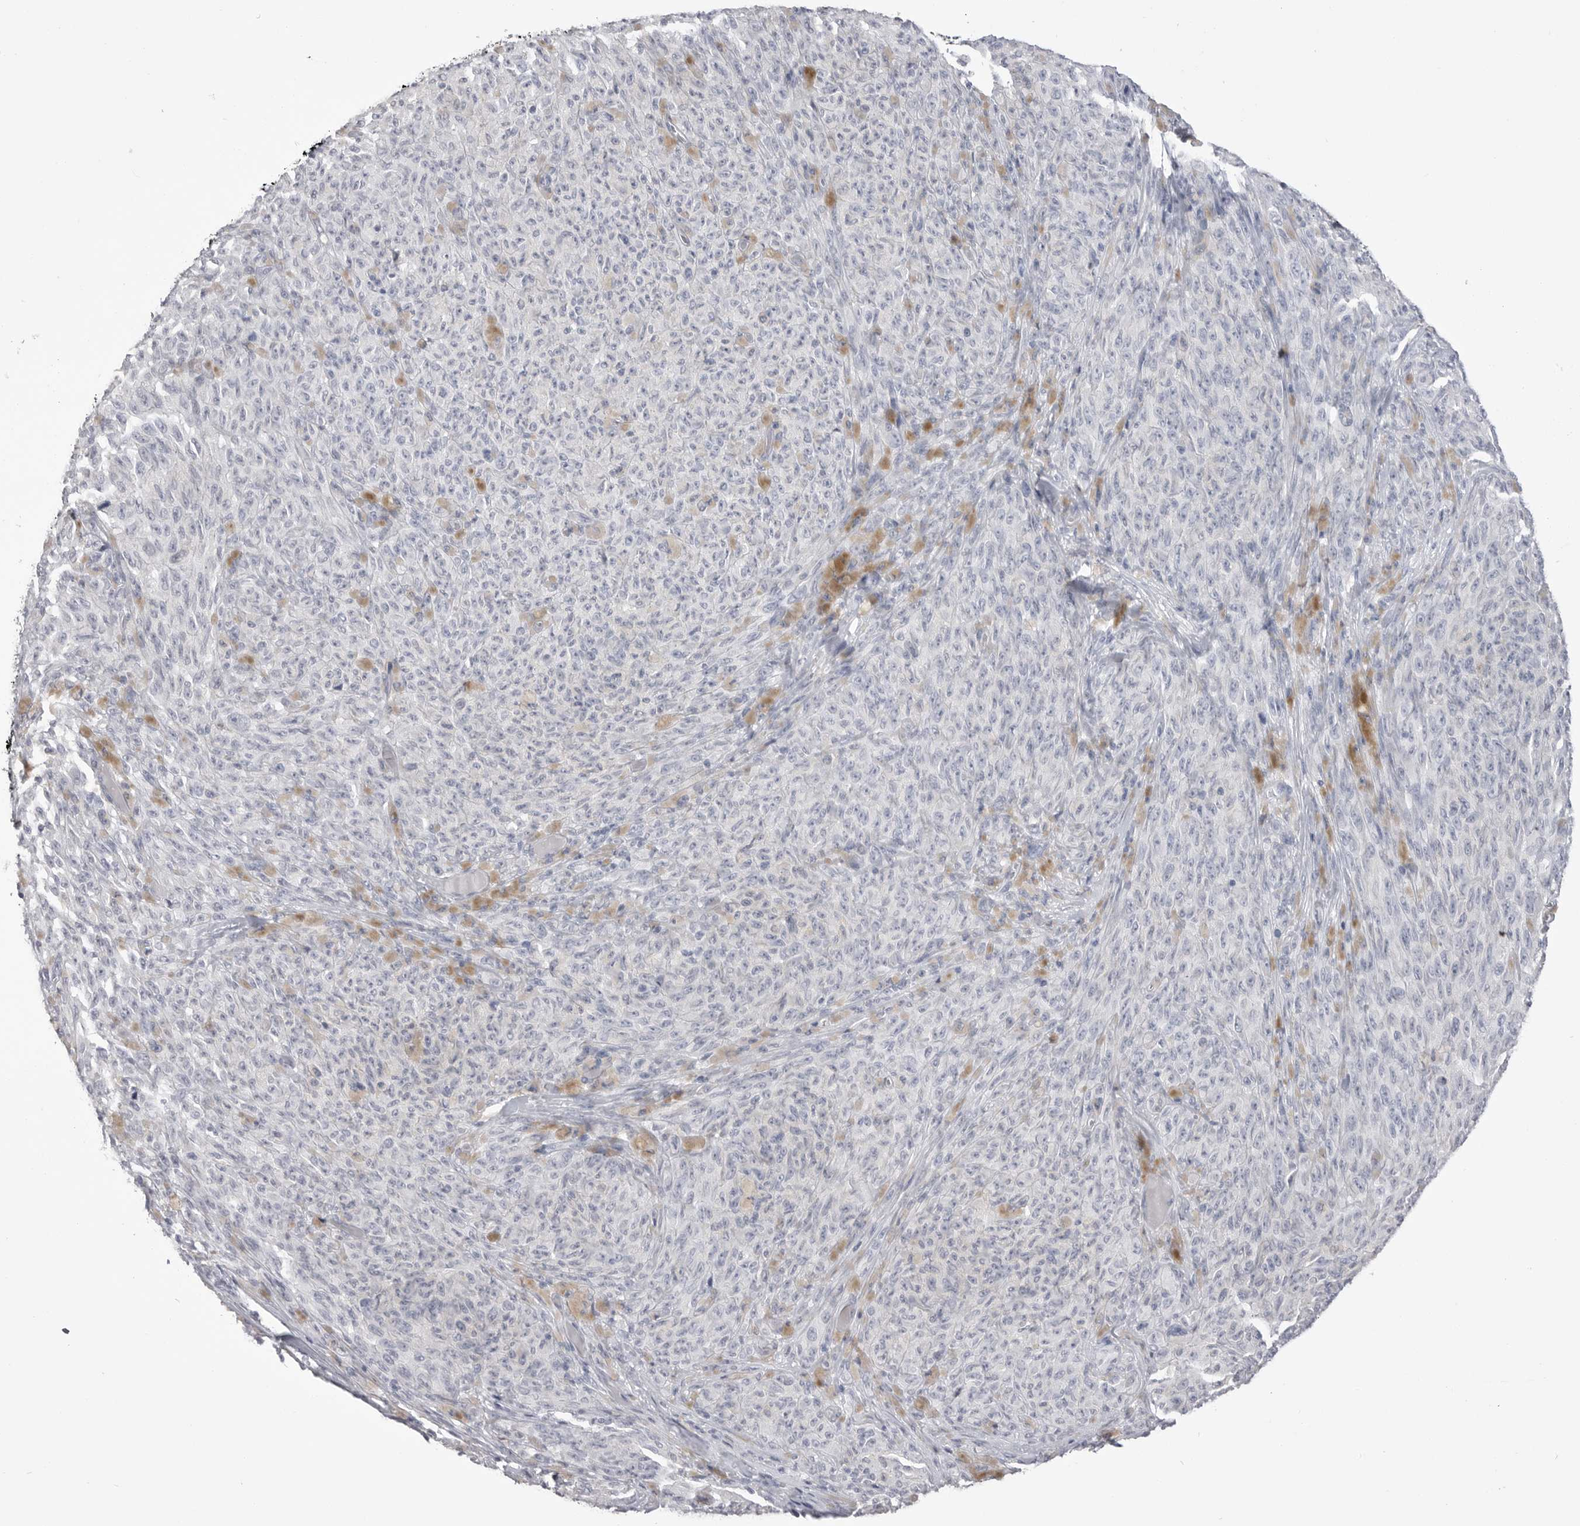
{"staining": {"intensity": "negative", "quantity": "none", "location": "none"}, "tissue": "melanoma", "cell_type": "Tumor cells", "image_type": "cancer", "snomed": [{"axis": "morphology", "description": "Malignant melanoma, NOS"}, {"axis": "topography", "description": "Skin"}], "caption": "Tumor cells show no significant positivity in melanoma.", "gene": "CPB1", "patient": {"sex": "female", "age": 82}}